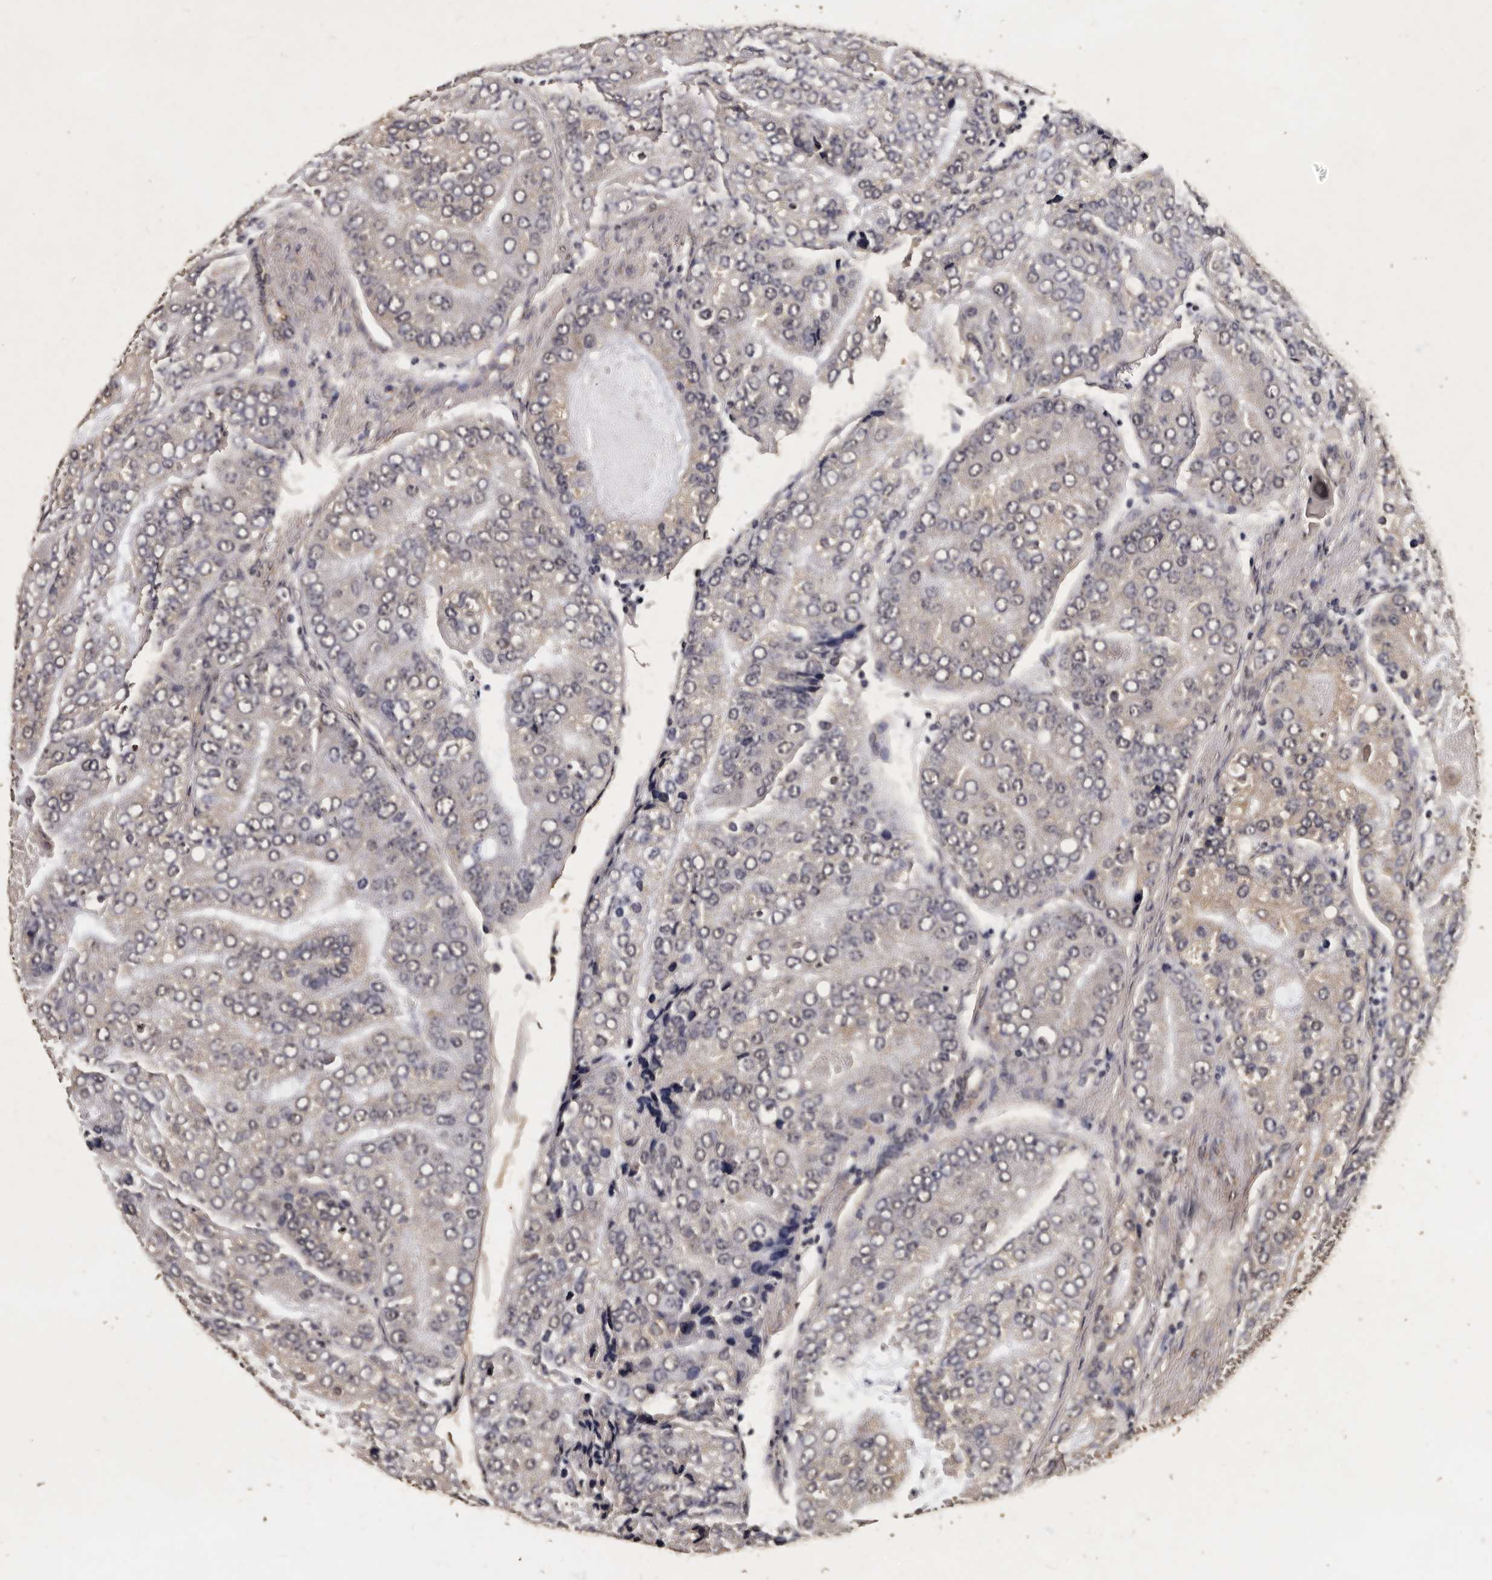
{"staining": {"intensity": "negative", "quantity": "none", "location": "none"}, "tissue": "prostate cancer", "cell_type": "Tumor cells", "image_type": "cancer", "snomed": [{"axis": "morphology", "description": "Adenocarcinoma, High grade"}, {"axis": "topography", "description": "Prostate"}], "caption": "IHC image of human prostate high-grade adenocarcinoma stained for a protein (brown), which displays no expression in tumor cells. (Immunohistochemistry (ihc), brightfield microscopy, high magnification).", "gene": "PARS2", "patient": {"sex": "male", "age": 70}}